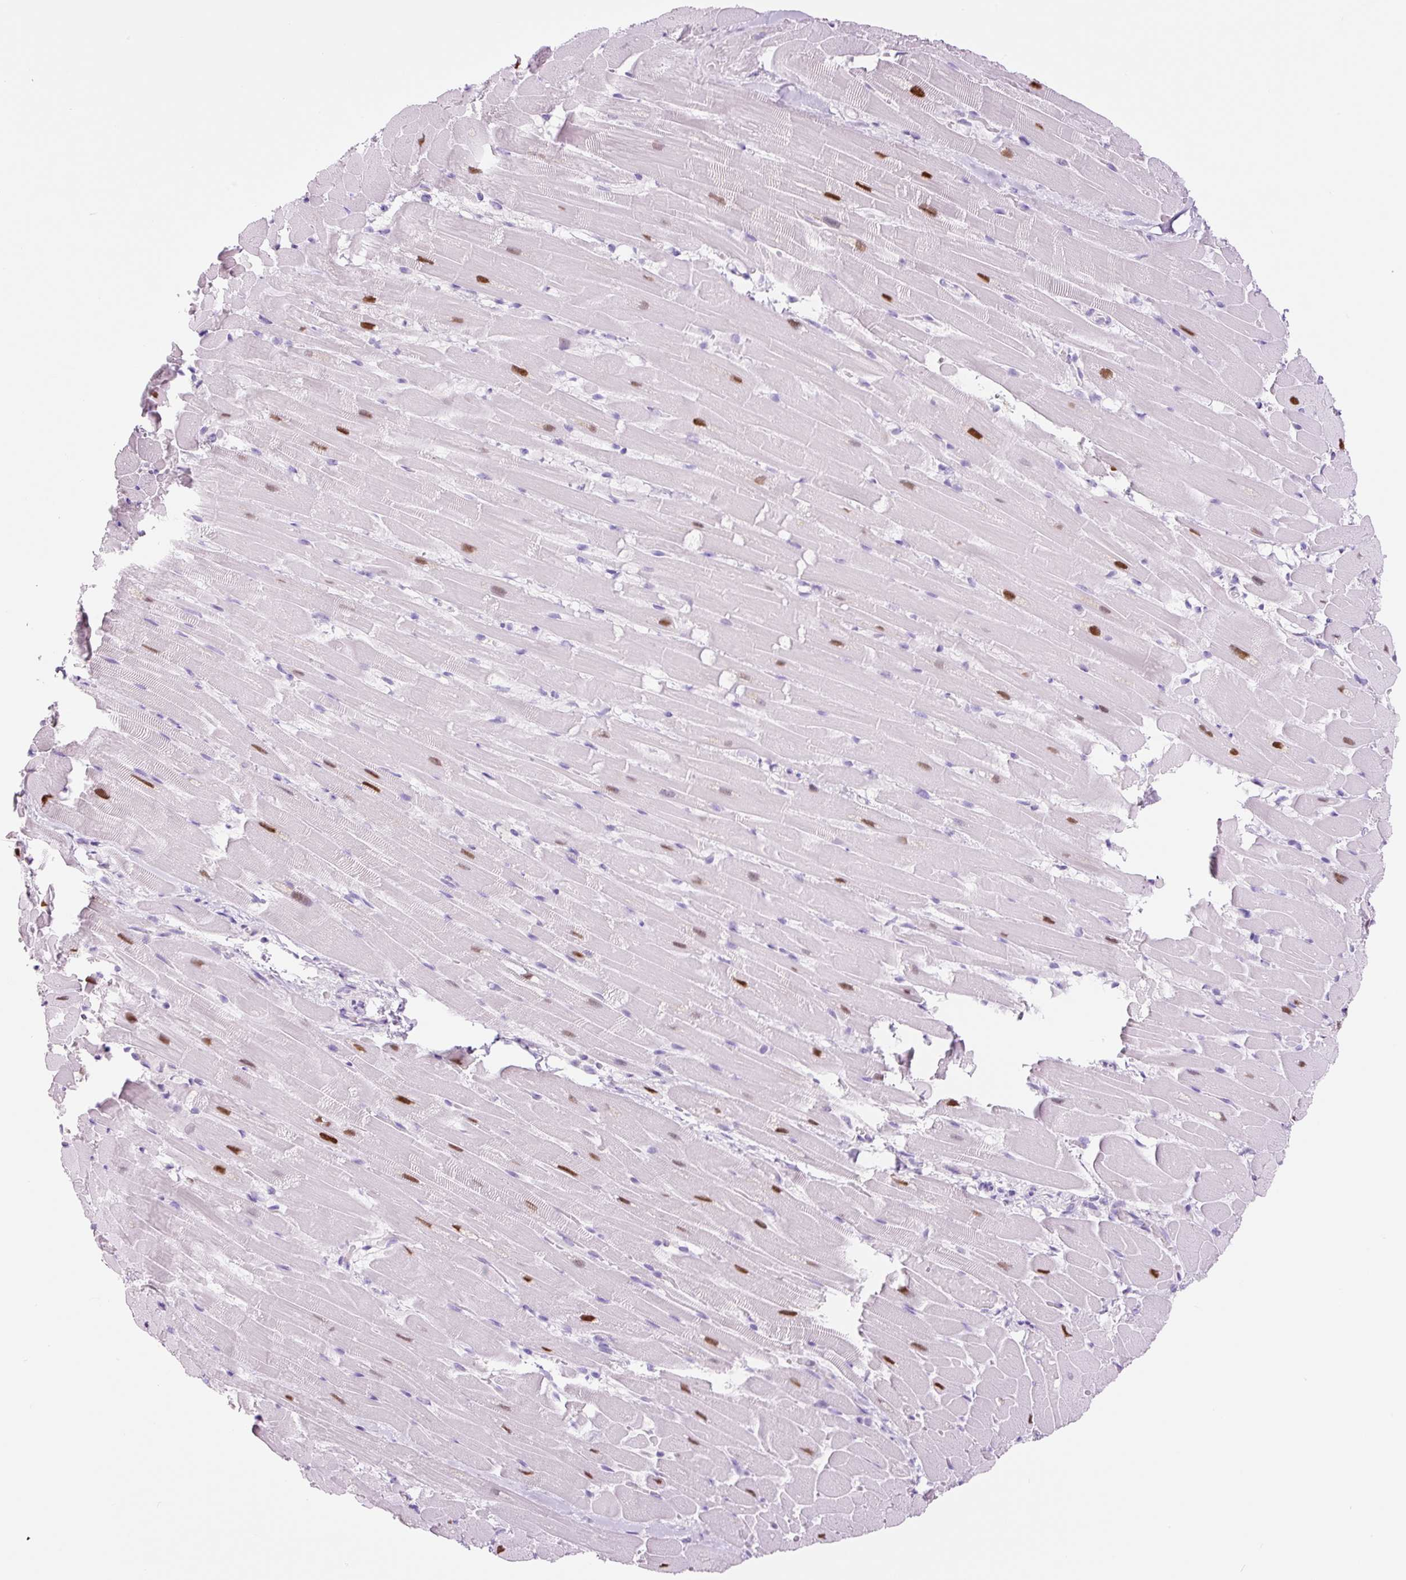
{"staining": {"intensity": "strong", "quantity": "25%-75%", "location": "nuclear"}, "tissue": "heart muscle", "cell_type": "Cardiomyocytes", "image_type": "normal", "snomed": [{"axis": "morphology", "description": "Normal tissue, NOS"}, {"axis": "topography", "description": "Heart"}], "caption": "An immunohistochemistry micrograph of normal tissue is shown. Protein staining in brown shows strong nuclear positivity in heart muscle within cardiomyocytes. Immunohistochemistry stains the protein of interest in brown and the nuclei are stained blue.", "gene": "ADSS1", "patient": {"sex": "male", "age": 37}}